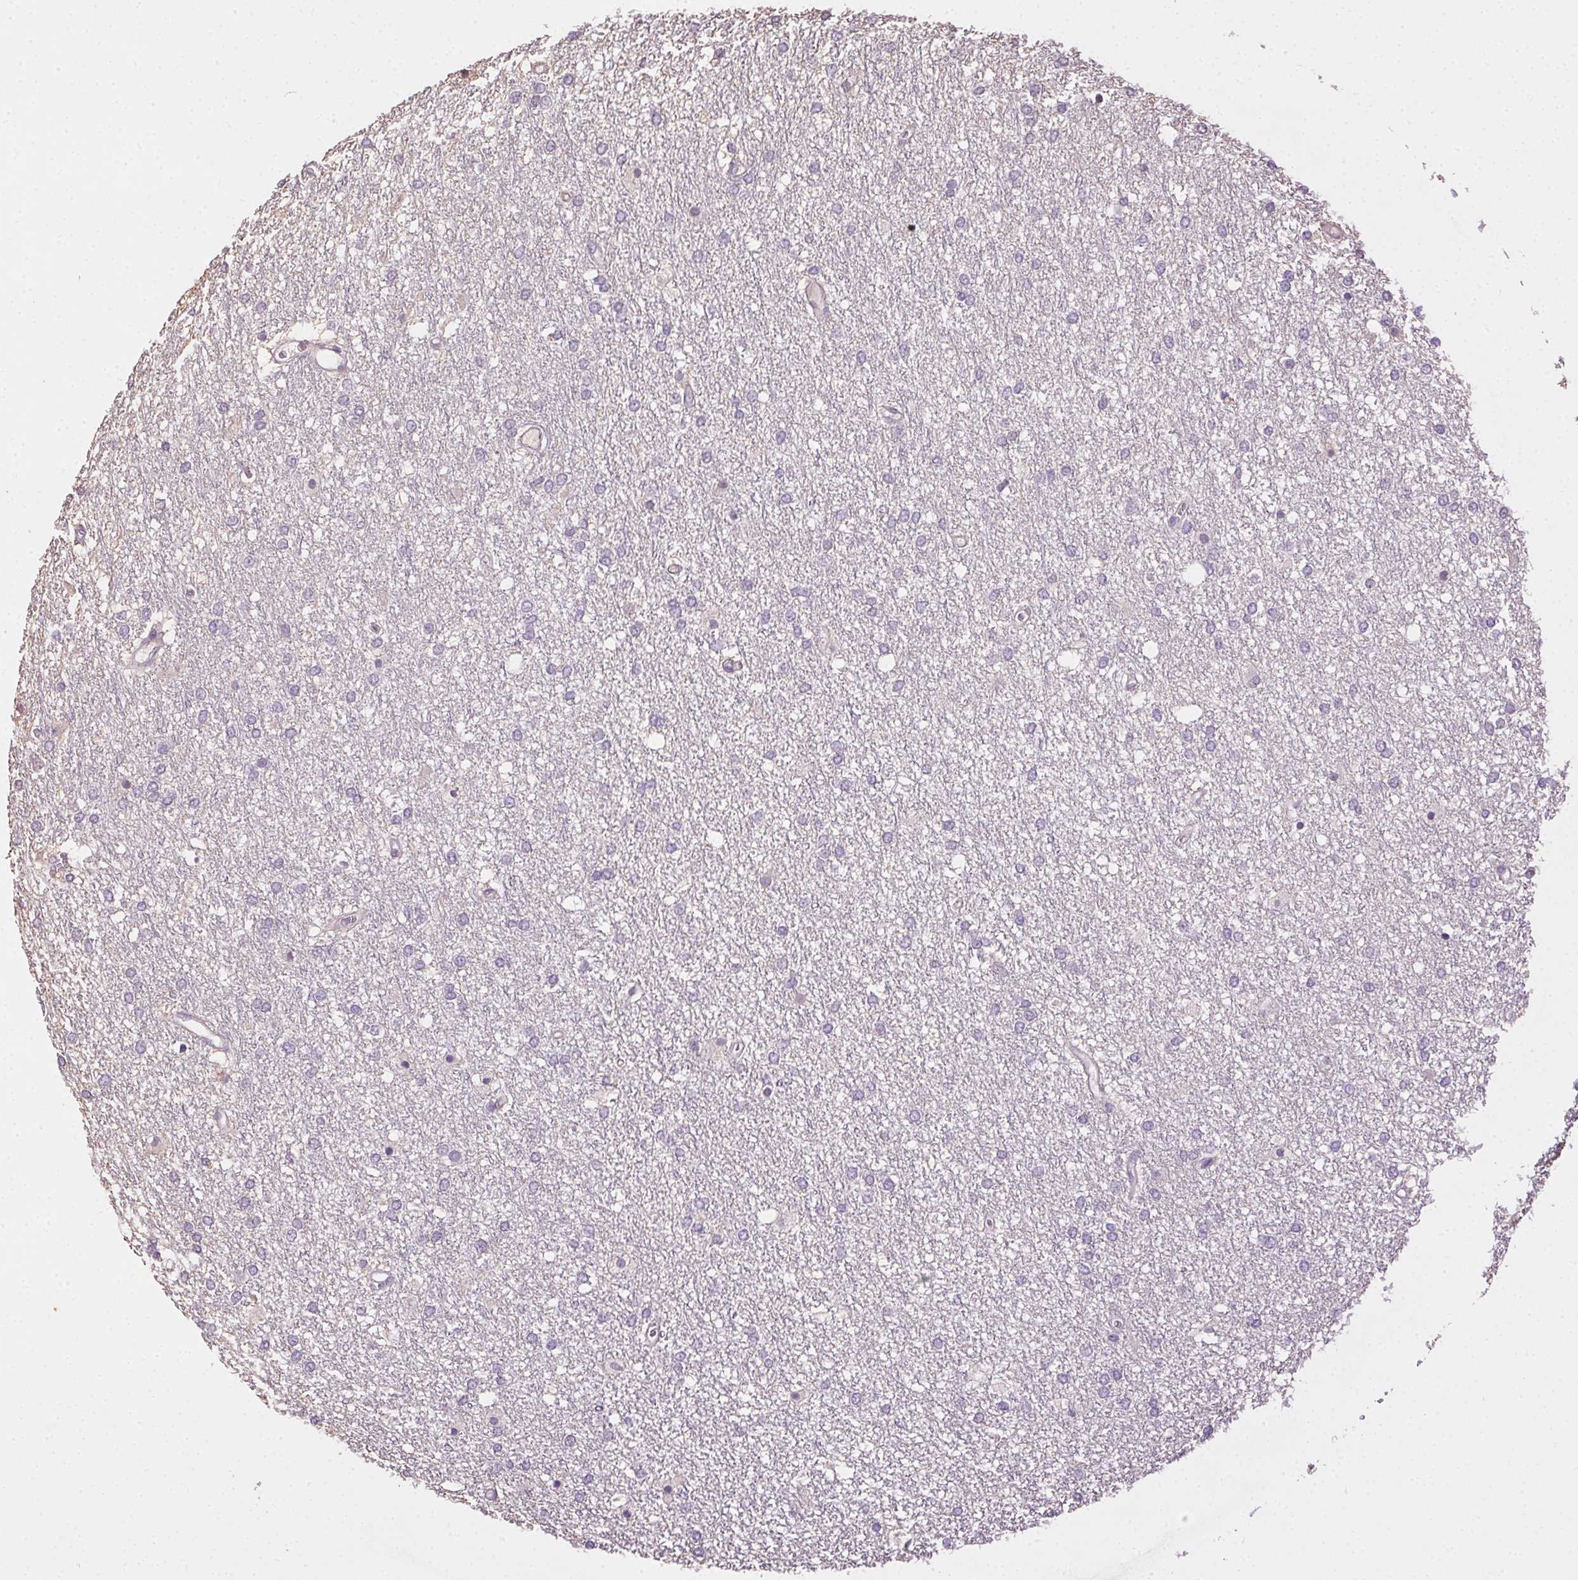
{"staining": {"intensity": "negative", "quantity": "none", "location": "none"}, "tissue": "glioma", "cell_type": "Tumor cells", "image_type": "cancer", "snomed": [{"axis": "morphology", "description": "Glioma, malignant, High grade"}, {"axis": "topography", "description": "Brain"}], "caption": "Protein analysis of glioma displays no significant positivity in tumor cells.", "gene": "SYCE2", "patient": {"sex": "female", "age": 61}}